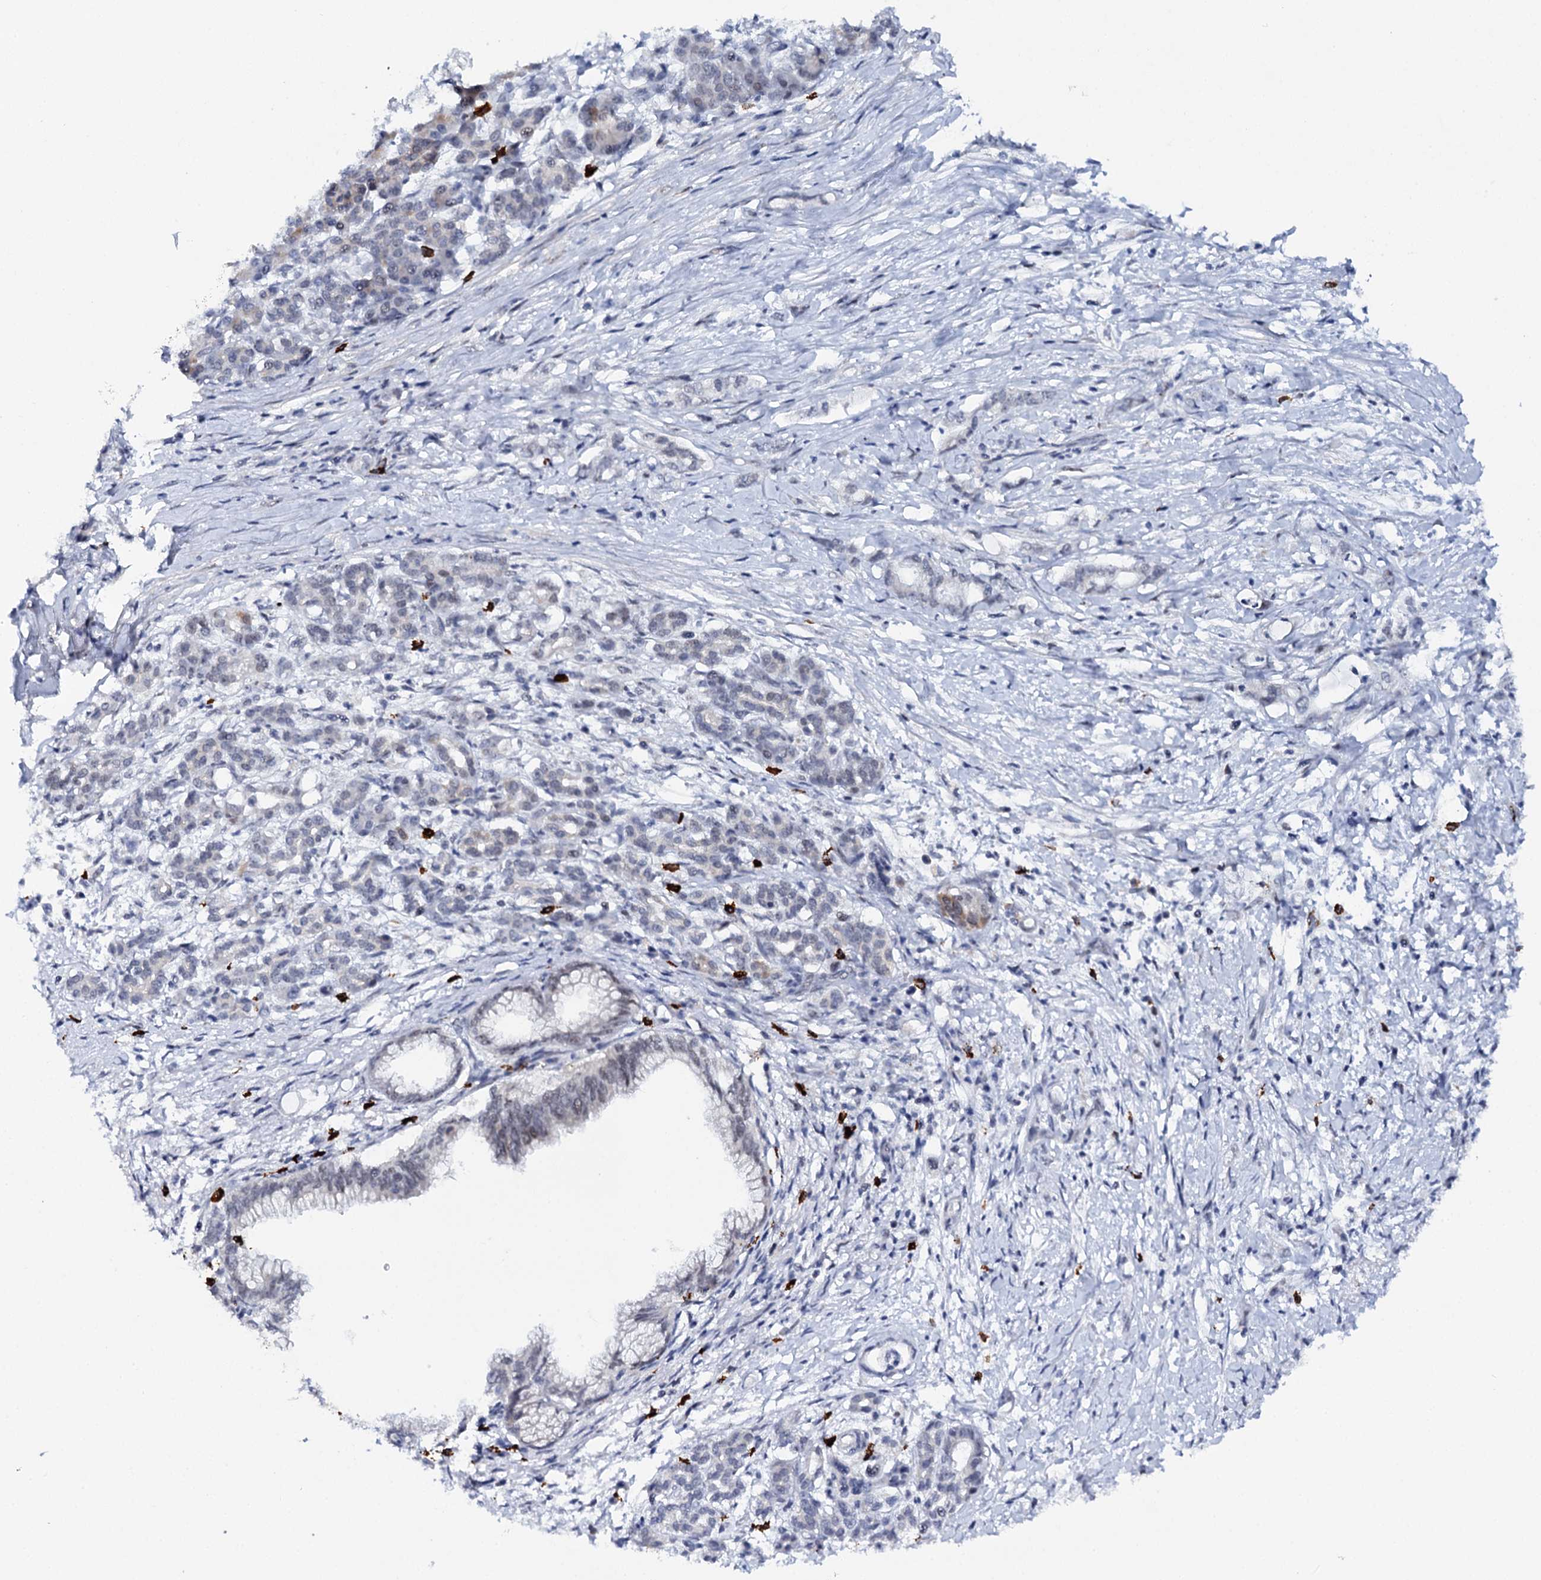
{"staining": {"intensity": "weak", "quantity": "<25%", "location": "cytoplasmic/membranous,nuclear"}, "tissue": "pancreatic cancer", "cell_type": "Tumor cells", "image_type": "cancer", "snomed": [{"axis": "morphology", "description": "Adenocarcinoma, NOS"}, {"axis": "topography", "description": "Pancreas"}], "caption": "Tumor cells show no significant expression in adenocarcinoma (pancreatic). (DAB IHC with hematoxylin counter stain).", "gene": "BUD13", "patient": {"sex": "female", "age": 55}}